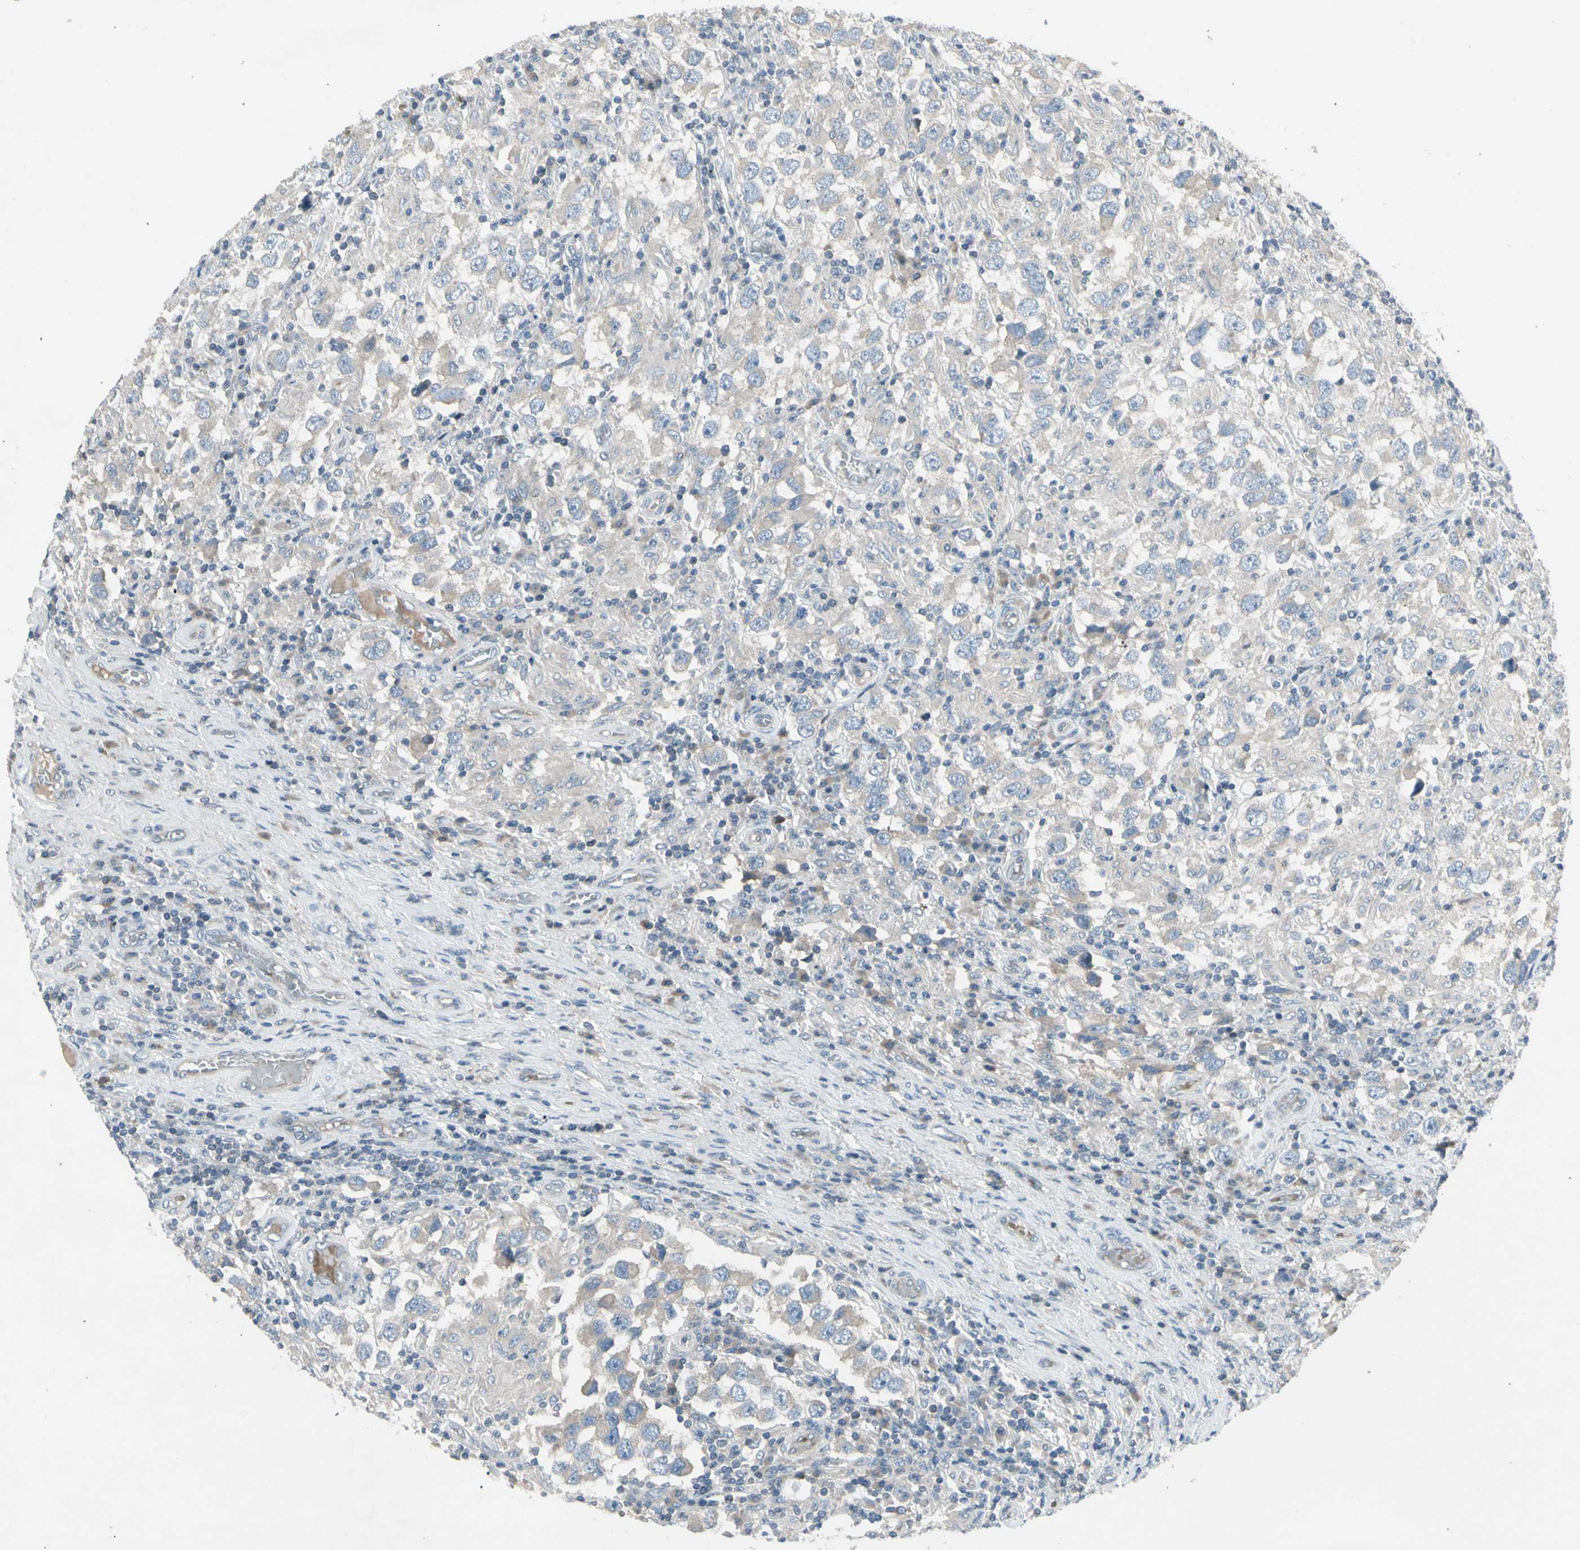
{"staining": {"intensity": "weak", "quantity": "25%-75%", "location": "cytoplasmic/membranous"}, "tissue": "testis cancer", "cell_type": "Tumor cells", "image_type": "cancer", "snomed": [{"axis": "morphology", "description": "Carcinoma, Embryonal, NOS"}, {"axis": "topography", "description": "Testis"}], "caption": "Immunohistochemistry micrograph of testis cancer (embryonal carcinoma) stained for a protein (brown), which displays low levels of weak cytoplasmic/membranous expression in approximately 25%-75% of tumor cells.", "gene": "PANK2", "patient": {"sex": "male", "age": 21}}